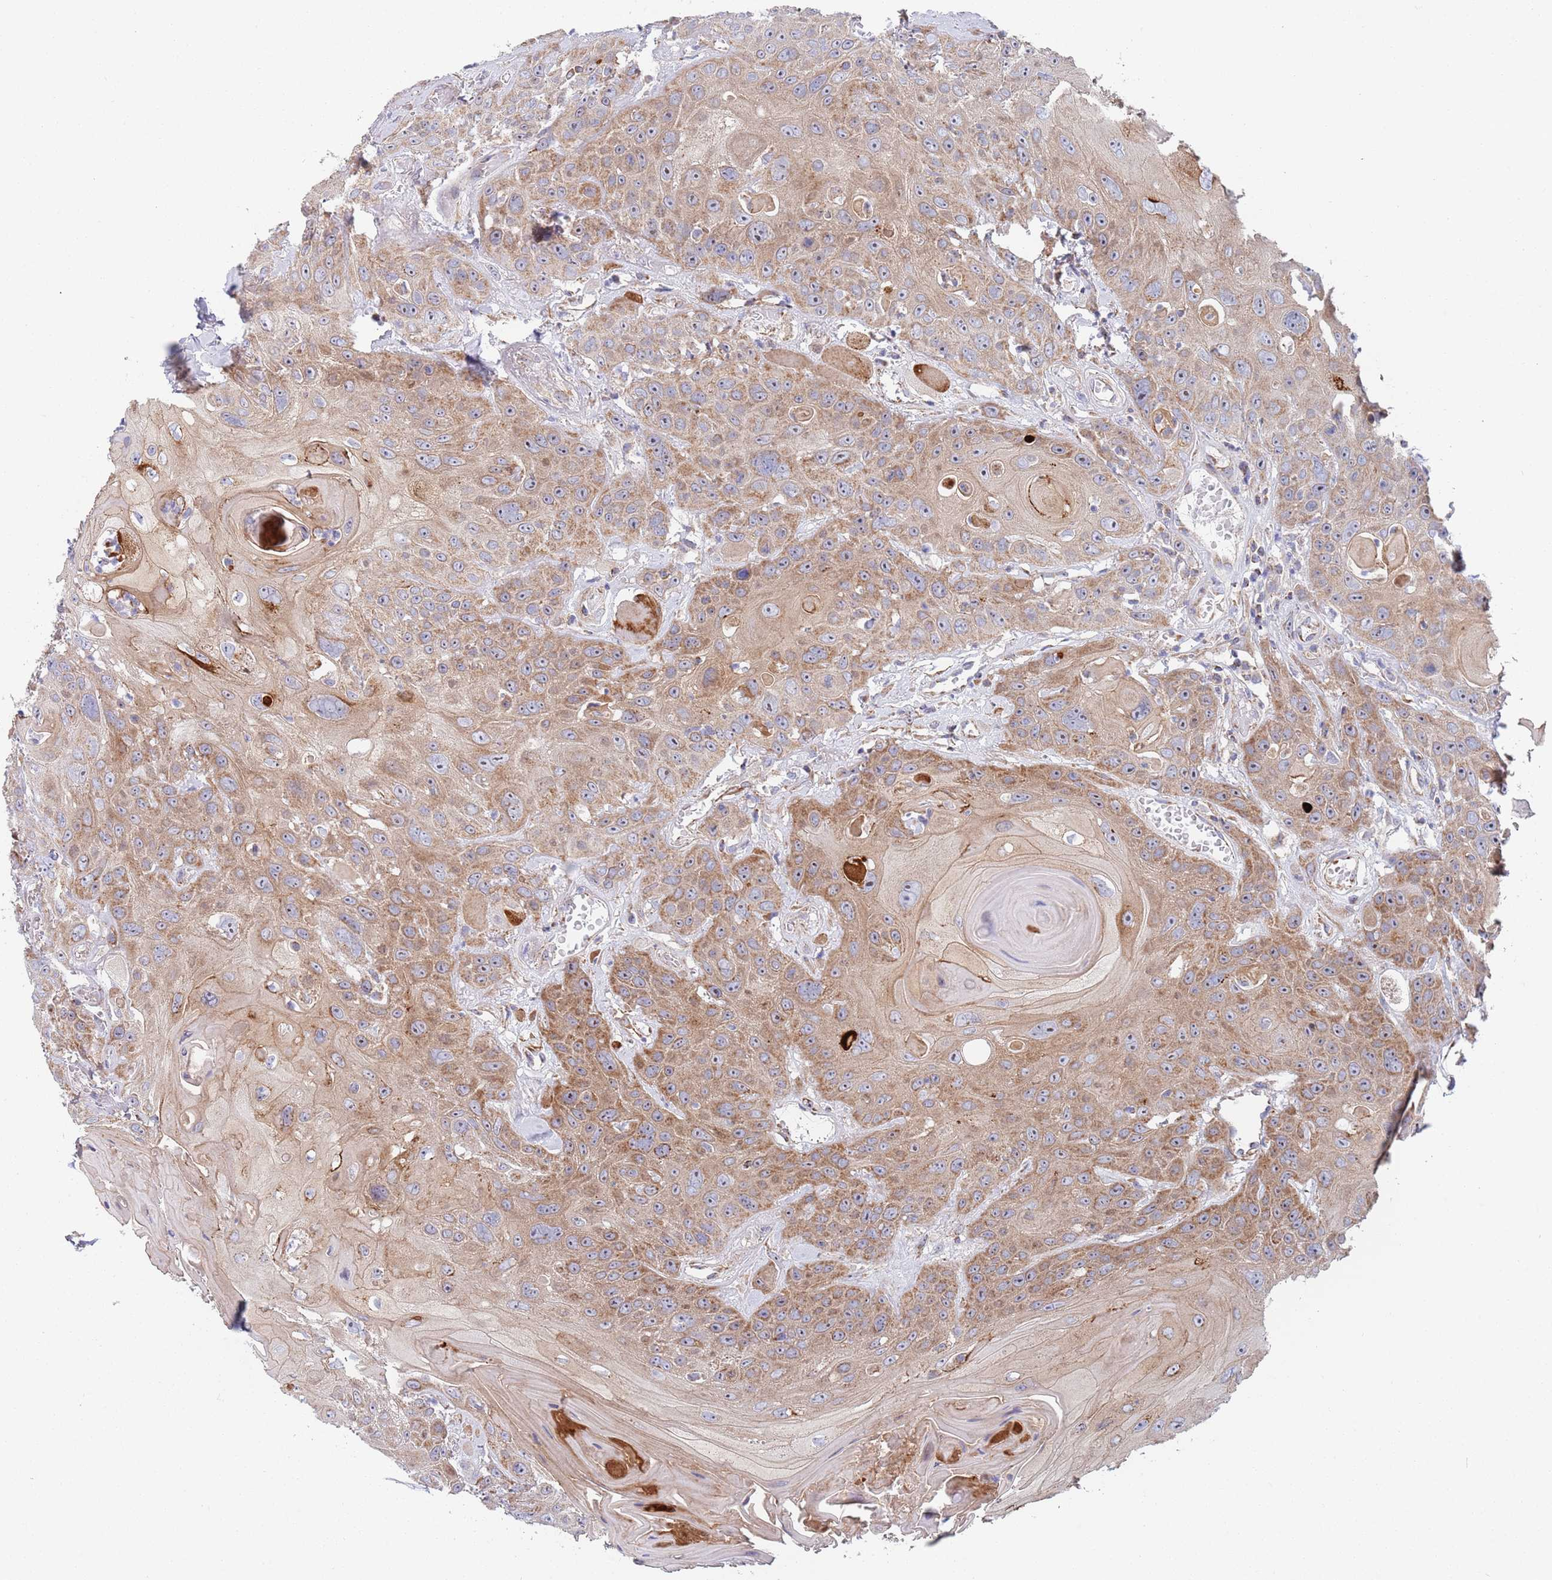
{"staining": {"intensity": "moderate", "quantity": ">75%", "location": "cytoplasmic/membranous"}, "tissue": "head and neck cancer", "cell_type": "Tumor cells", "image_type": "cancer", "snomed": [{"axis": "morphology", "description": "Squamous cell carcinoma, NOS"}, {"axis": "topography", "description": "Head-Neck"}], "caption": "Head and neck cancer (squamous cell carcinoma) stained for a protein displays moderate cytoplasmic/membranous positivity in tumor cells.", "gene": "PWWP3A", "patient": {"sex": "female", "age": 59}}